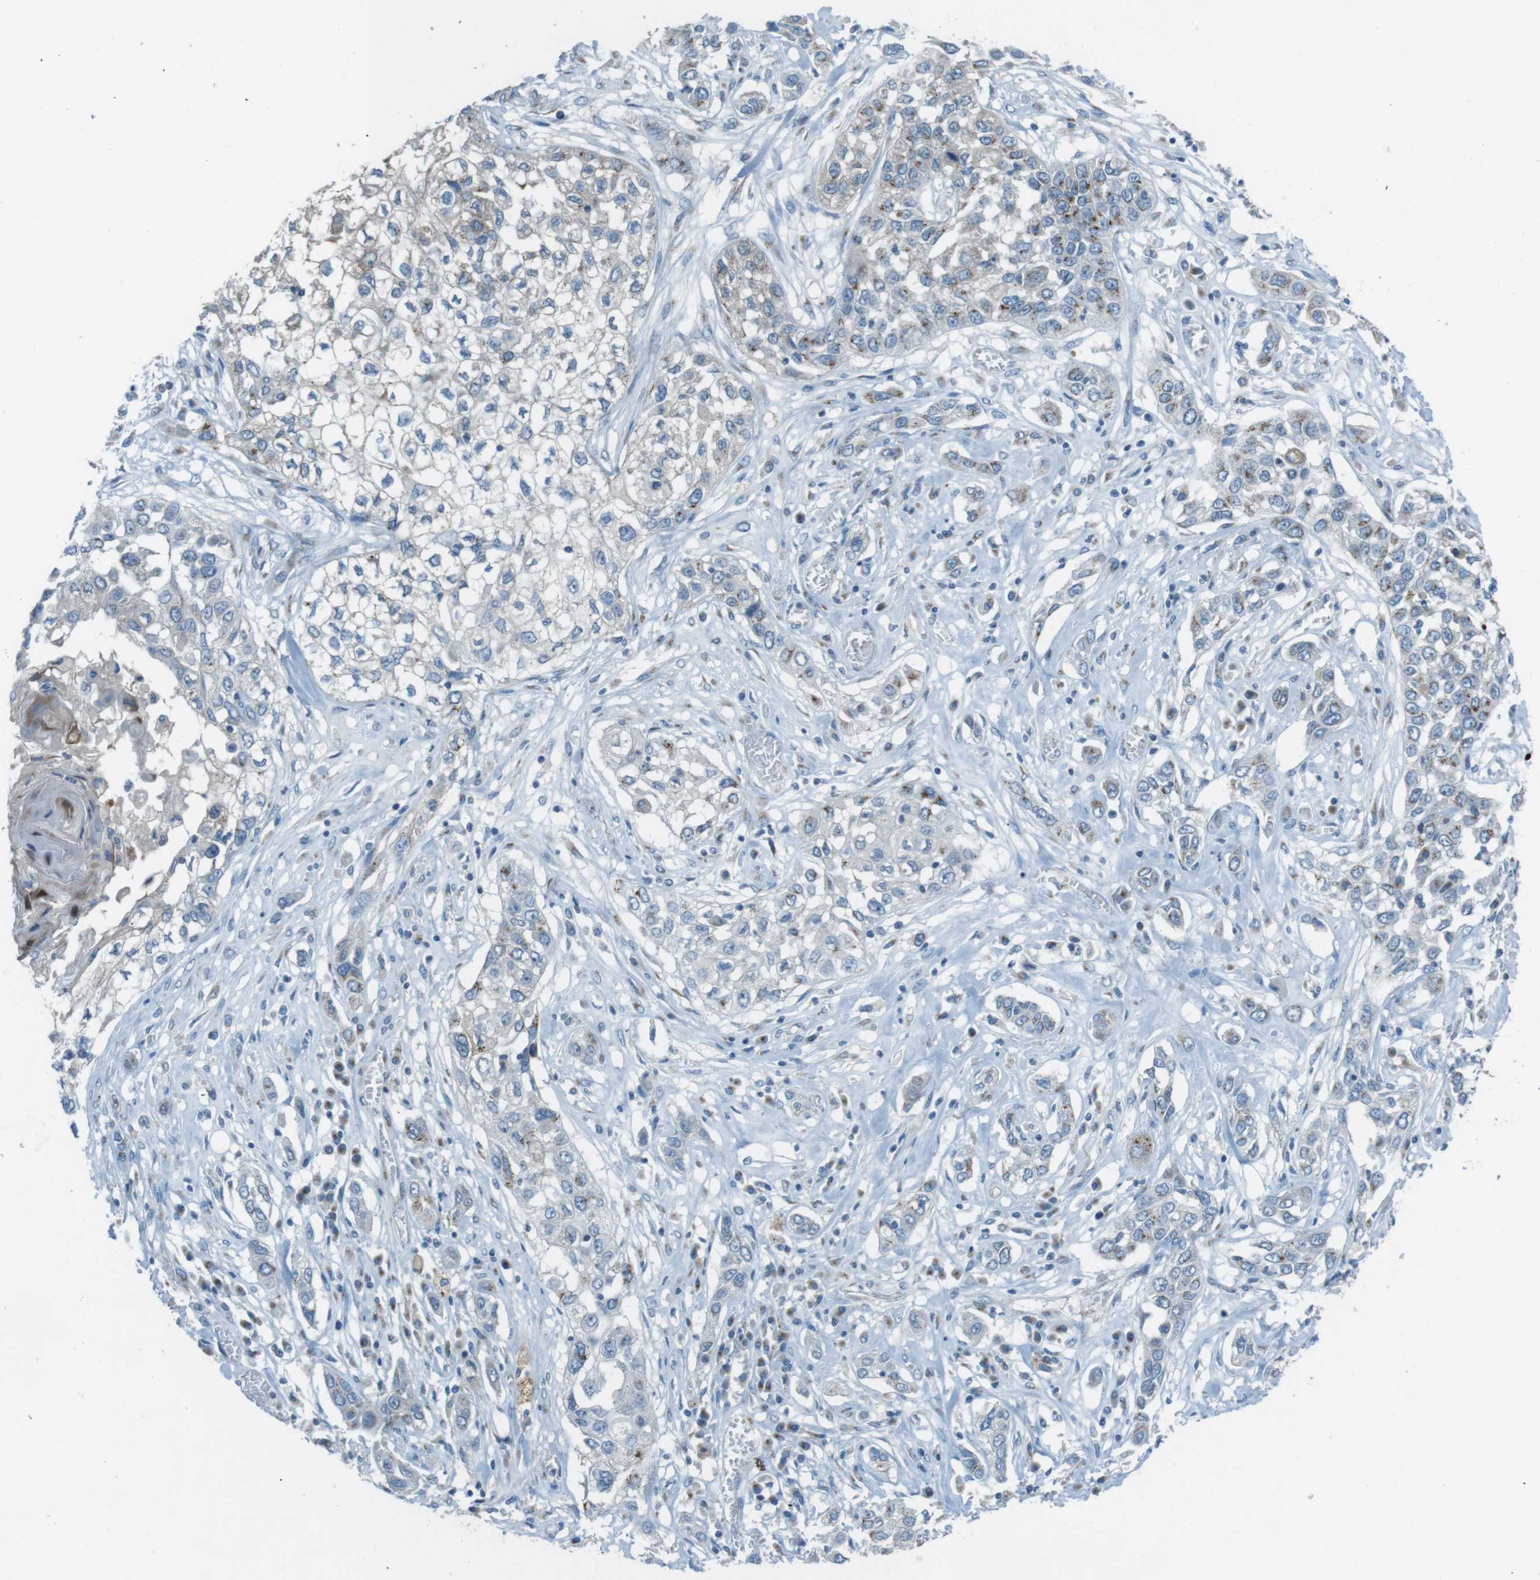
{"staining": {"intensity": "moderate", "quantity": "<25%", "location": "cytoplasmic/membranous"}, "tissue": "lung cancer", "cell_type": "Tumor cells", "image_type": "cancer", "snomed": [{"axis": "morphology", "description": "Squamous cell carcinoma, NOS"}, {"axis": "topography", "description": "Lung"}], "caption": "The immunohistochemical stain highlights moderate cytoplasmic/membranous staining in tumor cells of lung squamous cell carcinoma tissue.", "gene": "TXNDC15", "patient": {"sex": "male", "age": 71}}